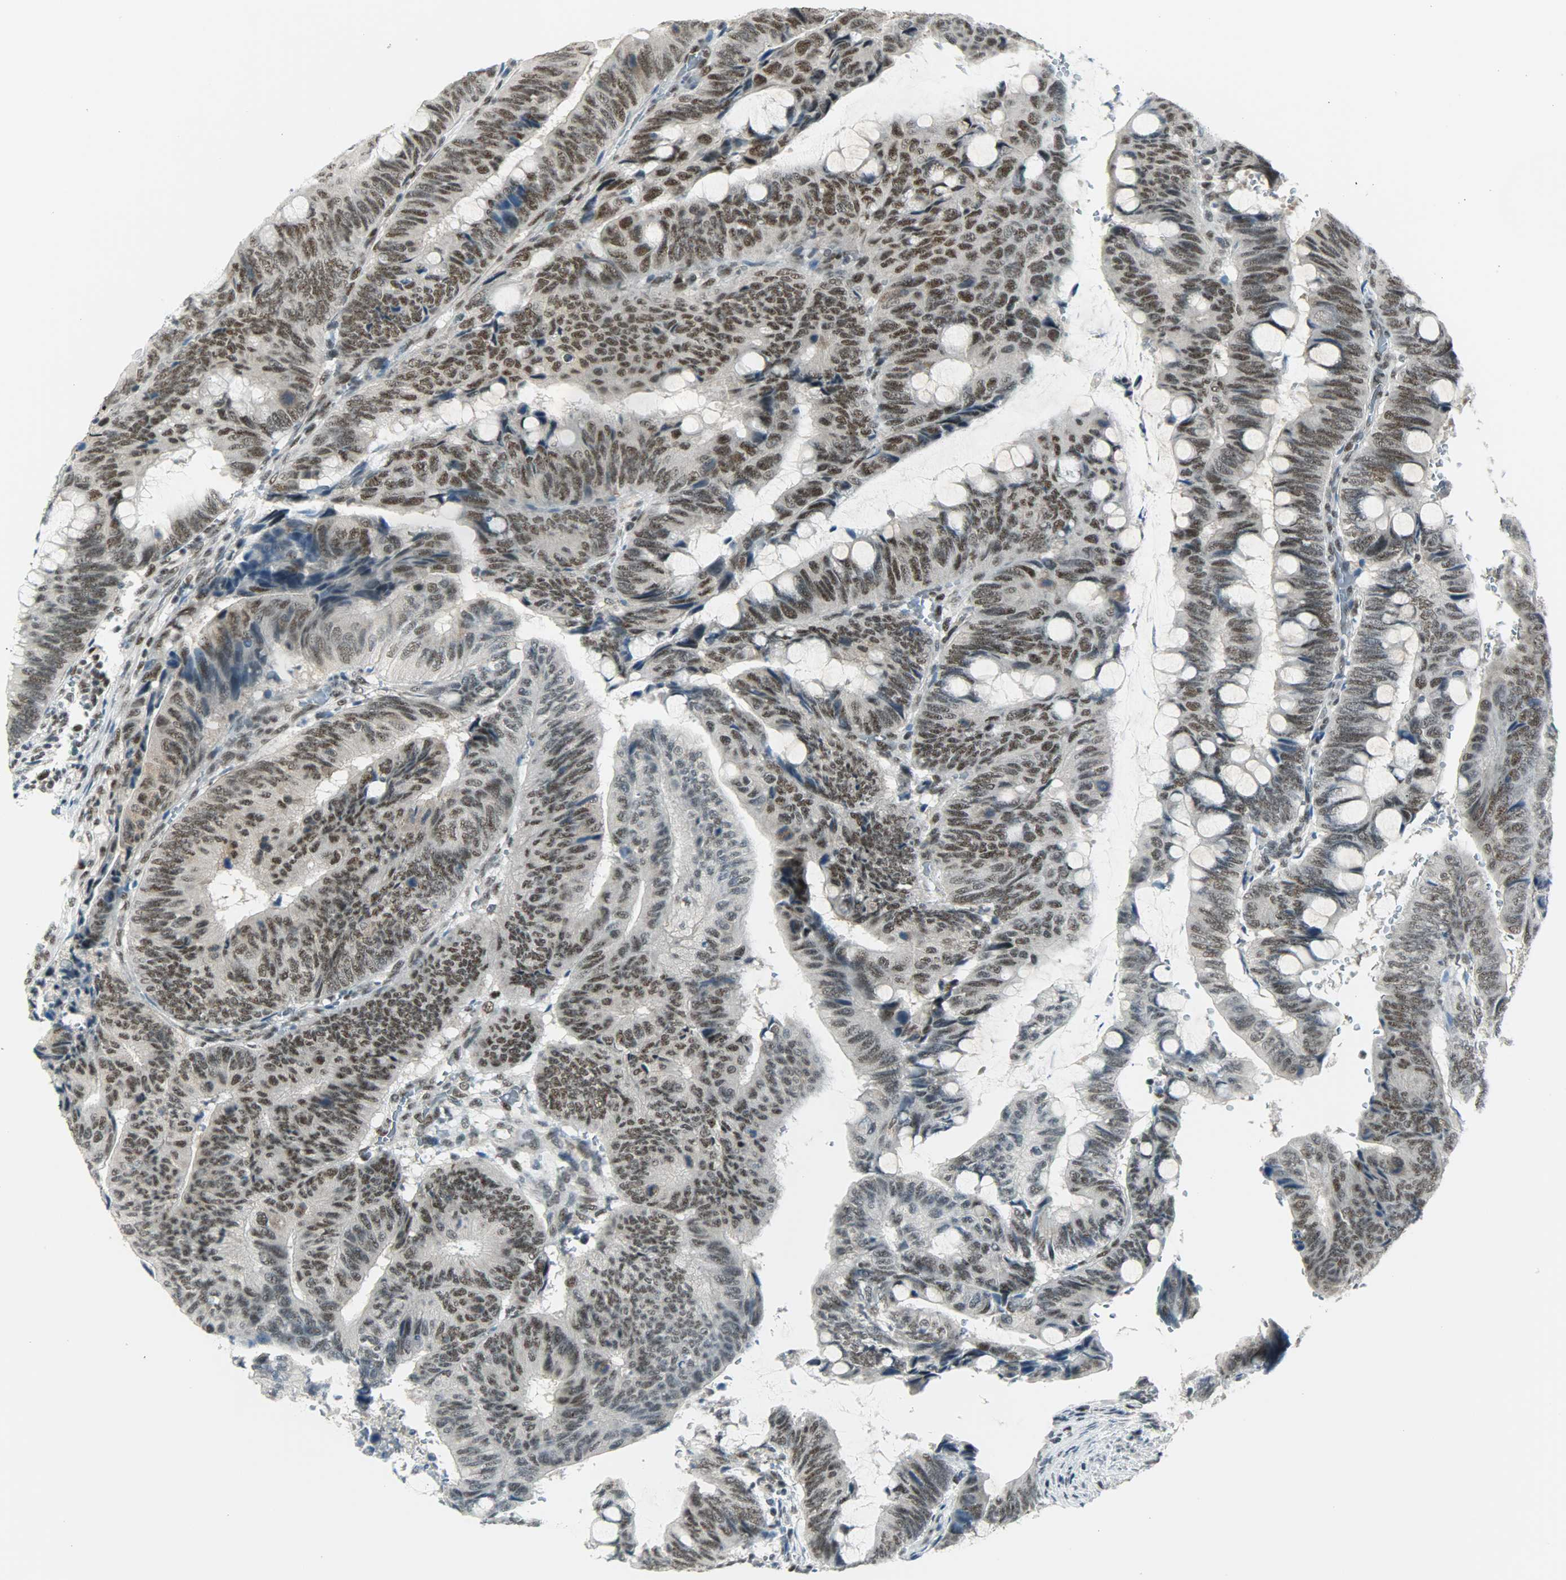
{"staining": {"intensity": "strong", "quantity": ">75%", "location": "nuclear"}, "tissue": "colorectal cancer", "cell_type": "Tumor cells", "image_type": "cancer", "snomed": [{"axis": "morphology", "description": "Normal tissue, NOS"}, {"axis": "morphology", "description": "Adenocarcinoma, NOS"}, {"axis": "topography", "description": "Rectum"}, {"axis": "topography", "description": "Peripheral nerve tissue"}], "caption": "Colorectal cancer (adenocarcinoma) stained for a protein (brown) reveals strong nuclear positive expression in about >75% of tumor cells.", "gene": "SUGP1", "patient": {"sex": "male", "age": 92}}